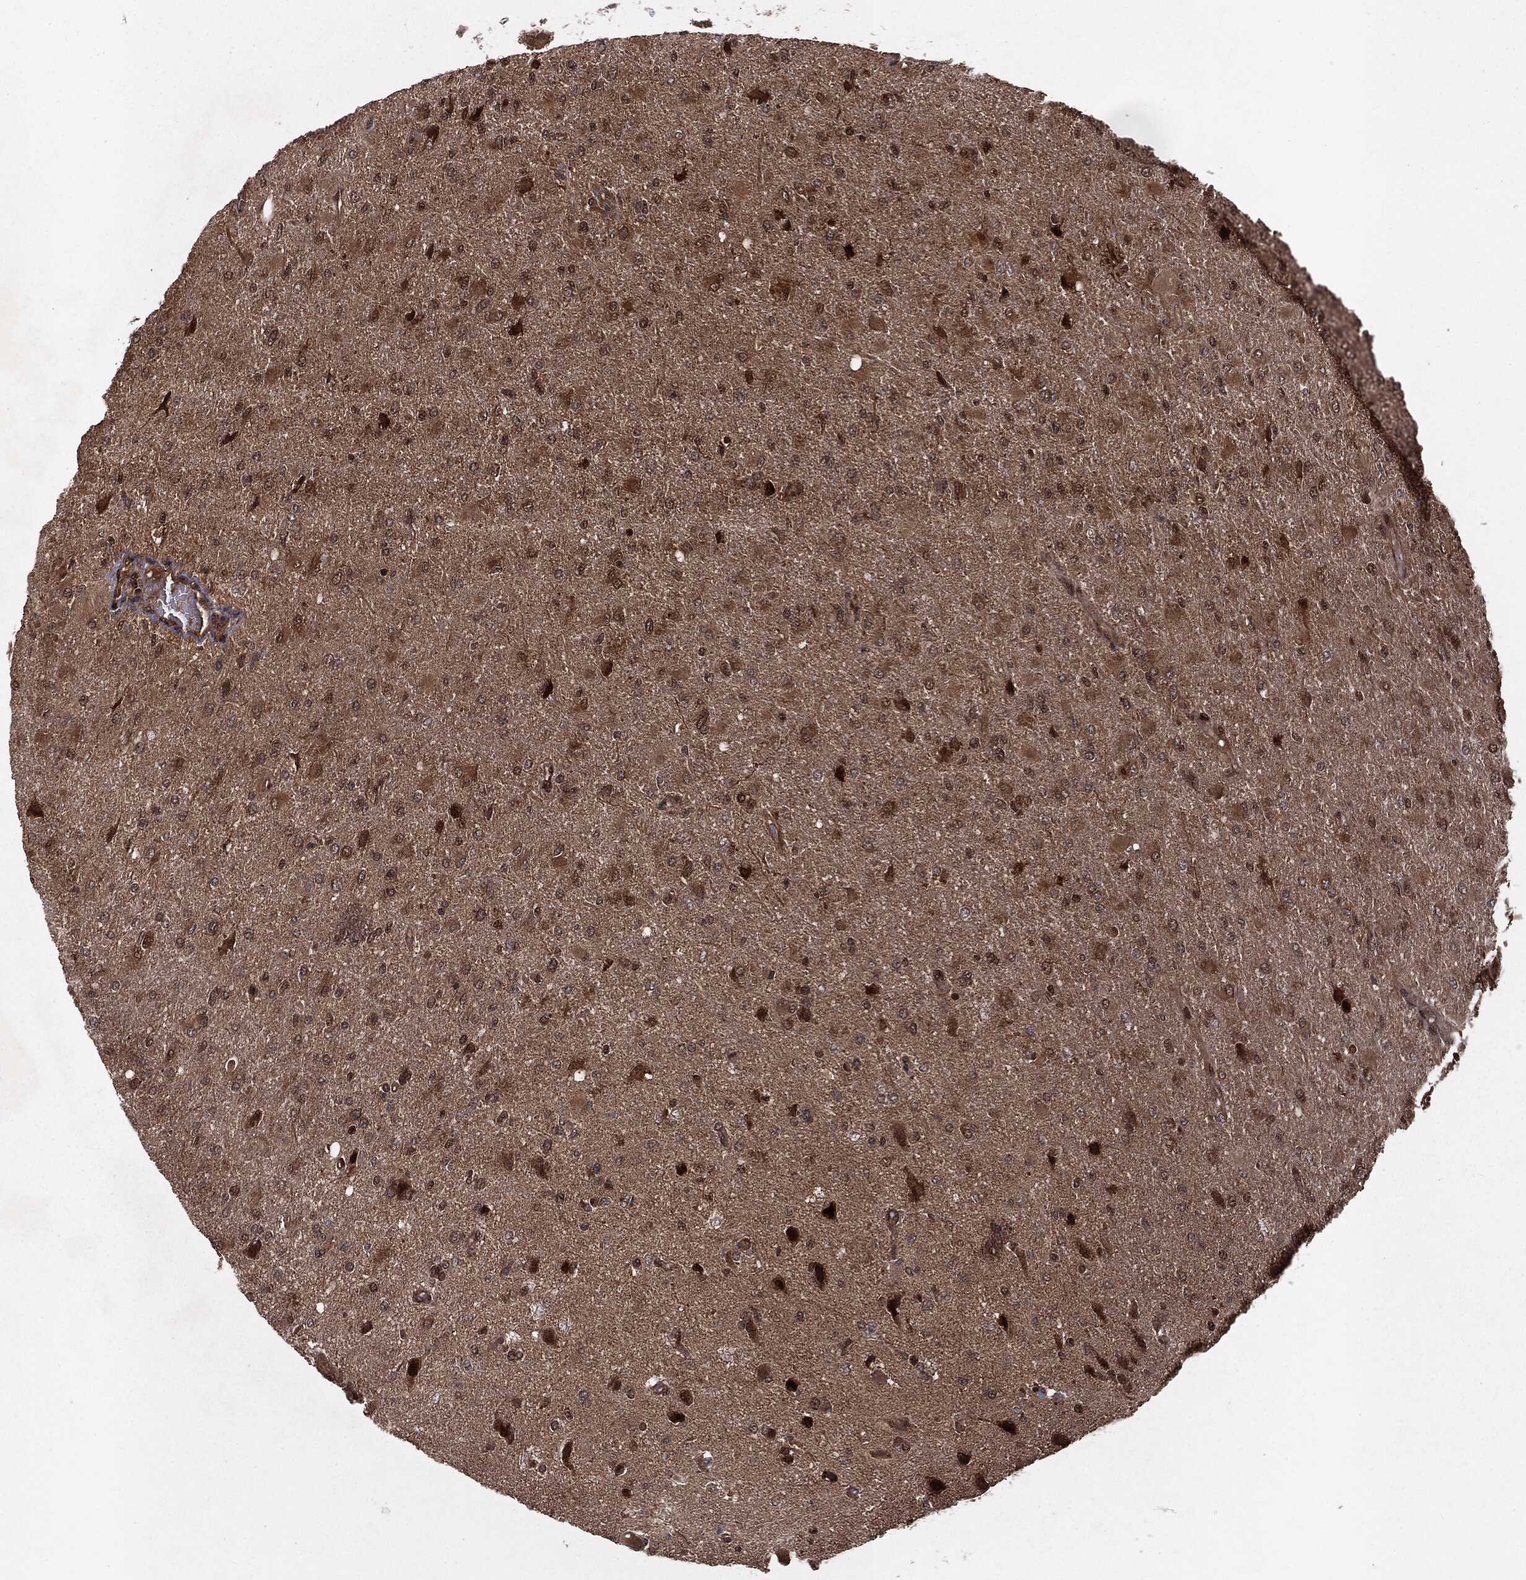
{"staining": {"intensity": "moderate", "quantity": ">75%", "location": "cytoplasmic/membranous,nuclear"}, "tissue": "glioma", "cell_type": "Tumor cells", "image_type": "cancer", "snomed": [{"axis": "morphology", "description": "Glioma, malignant, High grade"}, {"axis": "topography", "description": "Cerebral cortex"}], "caption": "Moderate cytoplasmic/membranous and nuclear protein staining is appreciated in about >75% of tumor cells in malignant glioma (high-grade).", "gene": "RANBP9", "patient": {"sex": "female", "age": 36}}